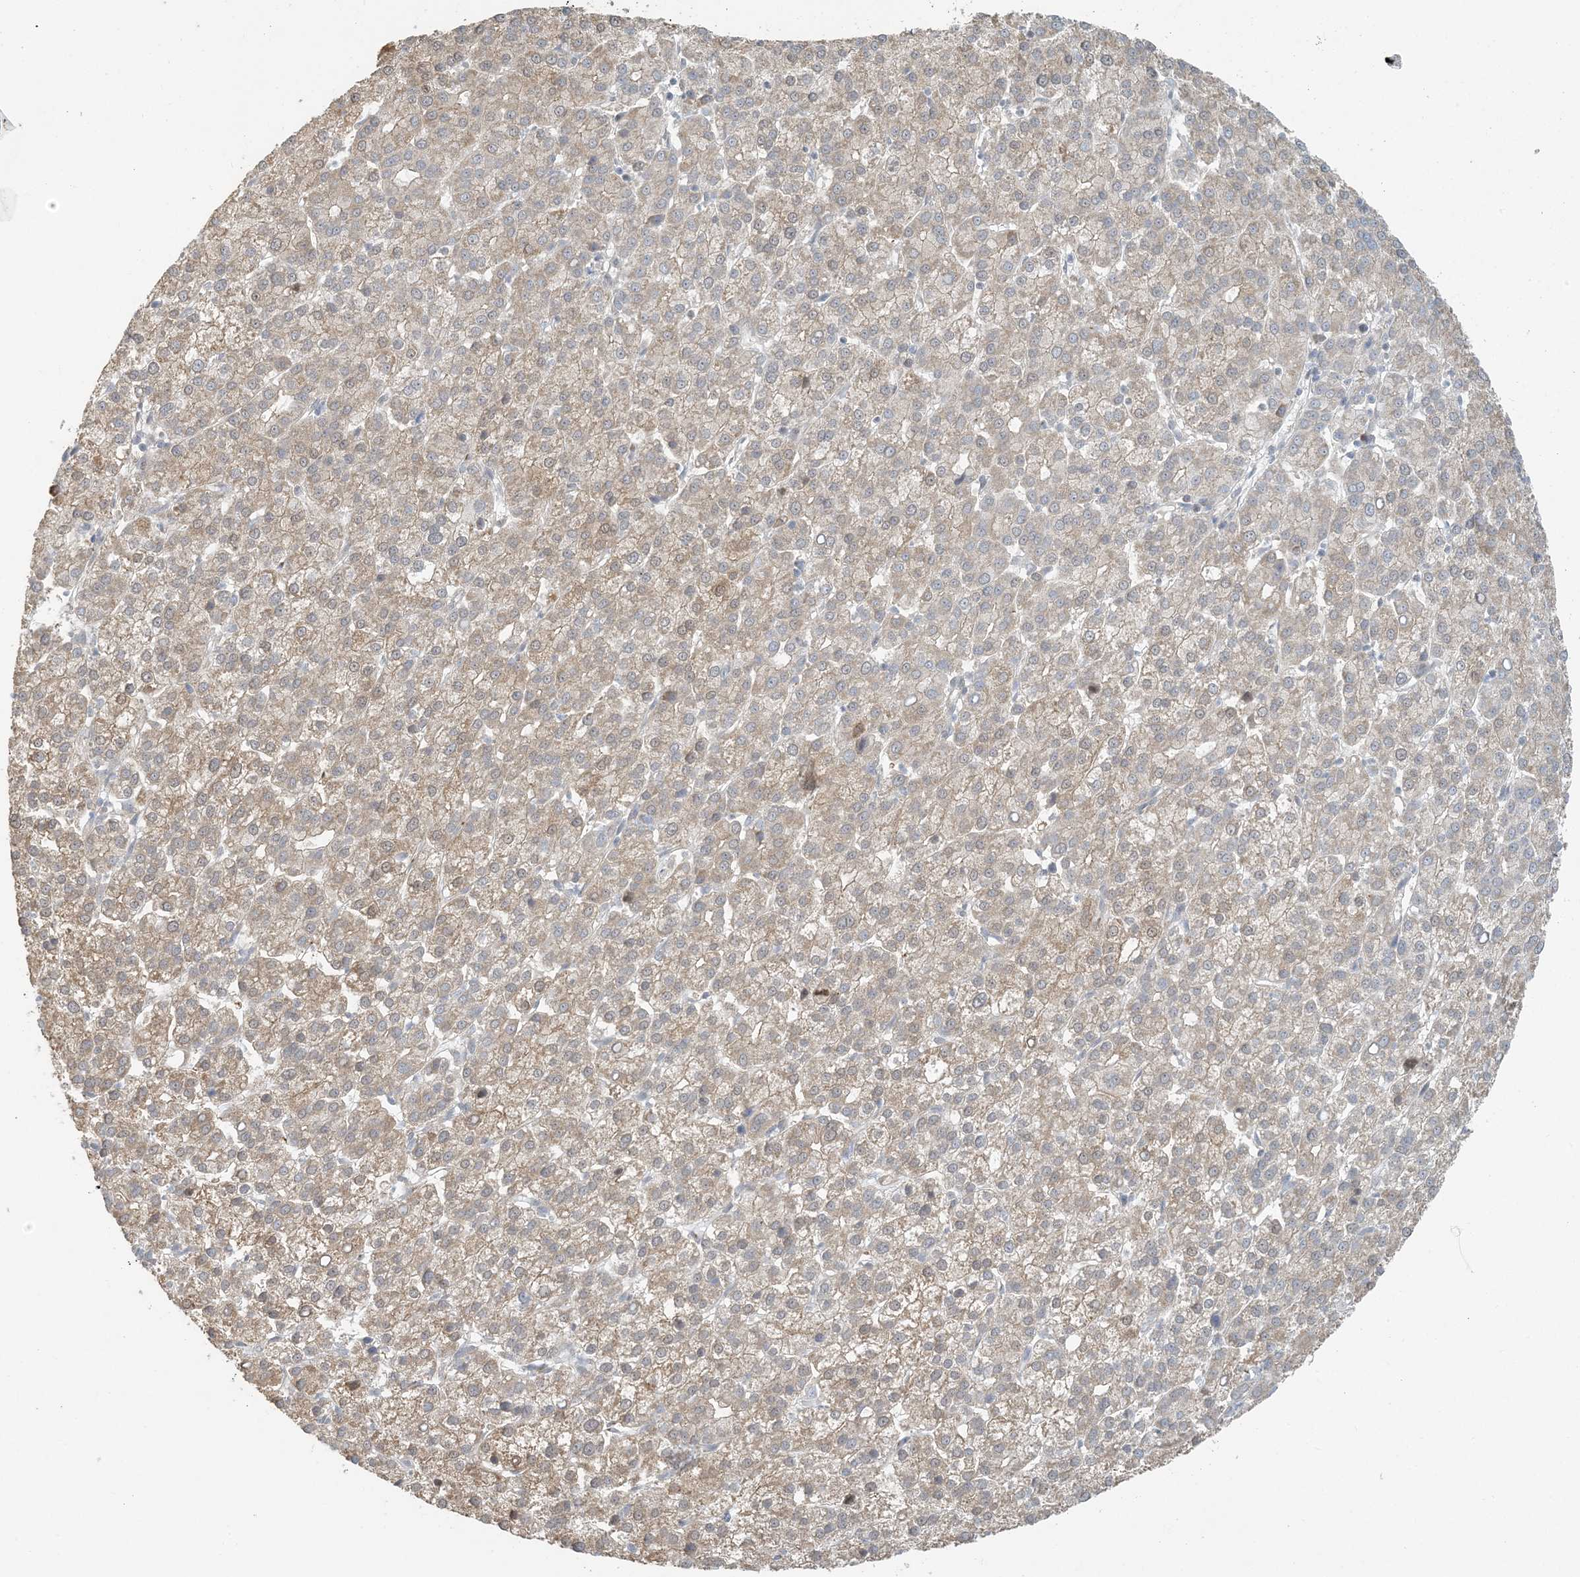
{"staining": {"intensity": "weak", "quantity": ">75%", "location": "cytoplasmic/membranous"}, "tissue": "liver cancer", "cell_type": "Tumor cells", "image_type": "cancer", "snomed": [{"axis": "morphology", "description": "Carcinoma, Hepatocellular, NOS"}, {"axis": "topography", "description": "Liver"}], "caption": "Immunohistochemistry (IHC) (DAB) staining of human liver hepatocellular carcinoma shows weak cytoplasmic/membranous protein staining in approximately >75% of tumor cells. (brown staining indicates protein expression, while blue staining denotes nuclei).", "gene": "BCORL1", "patient": {"sex": "female", "age": 58}}